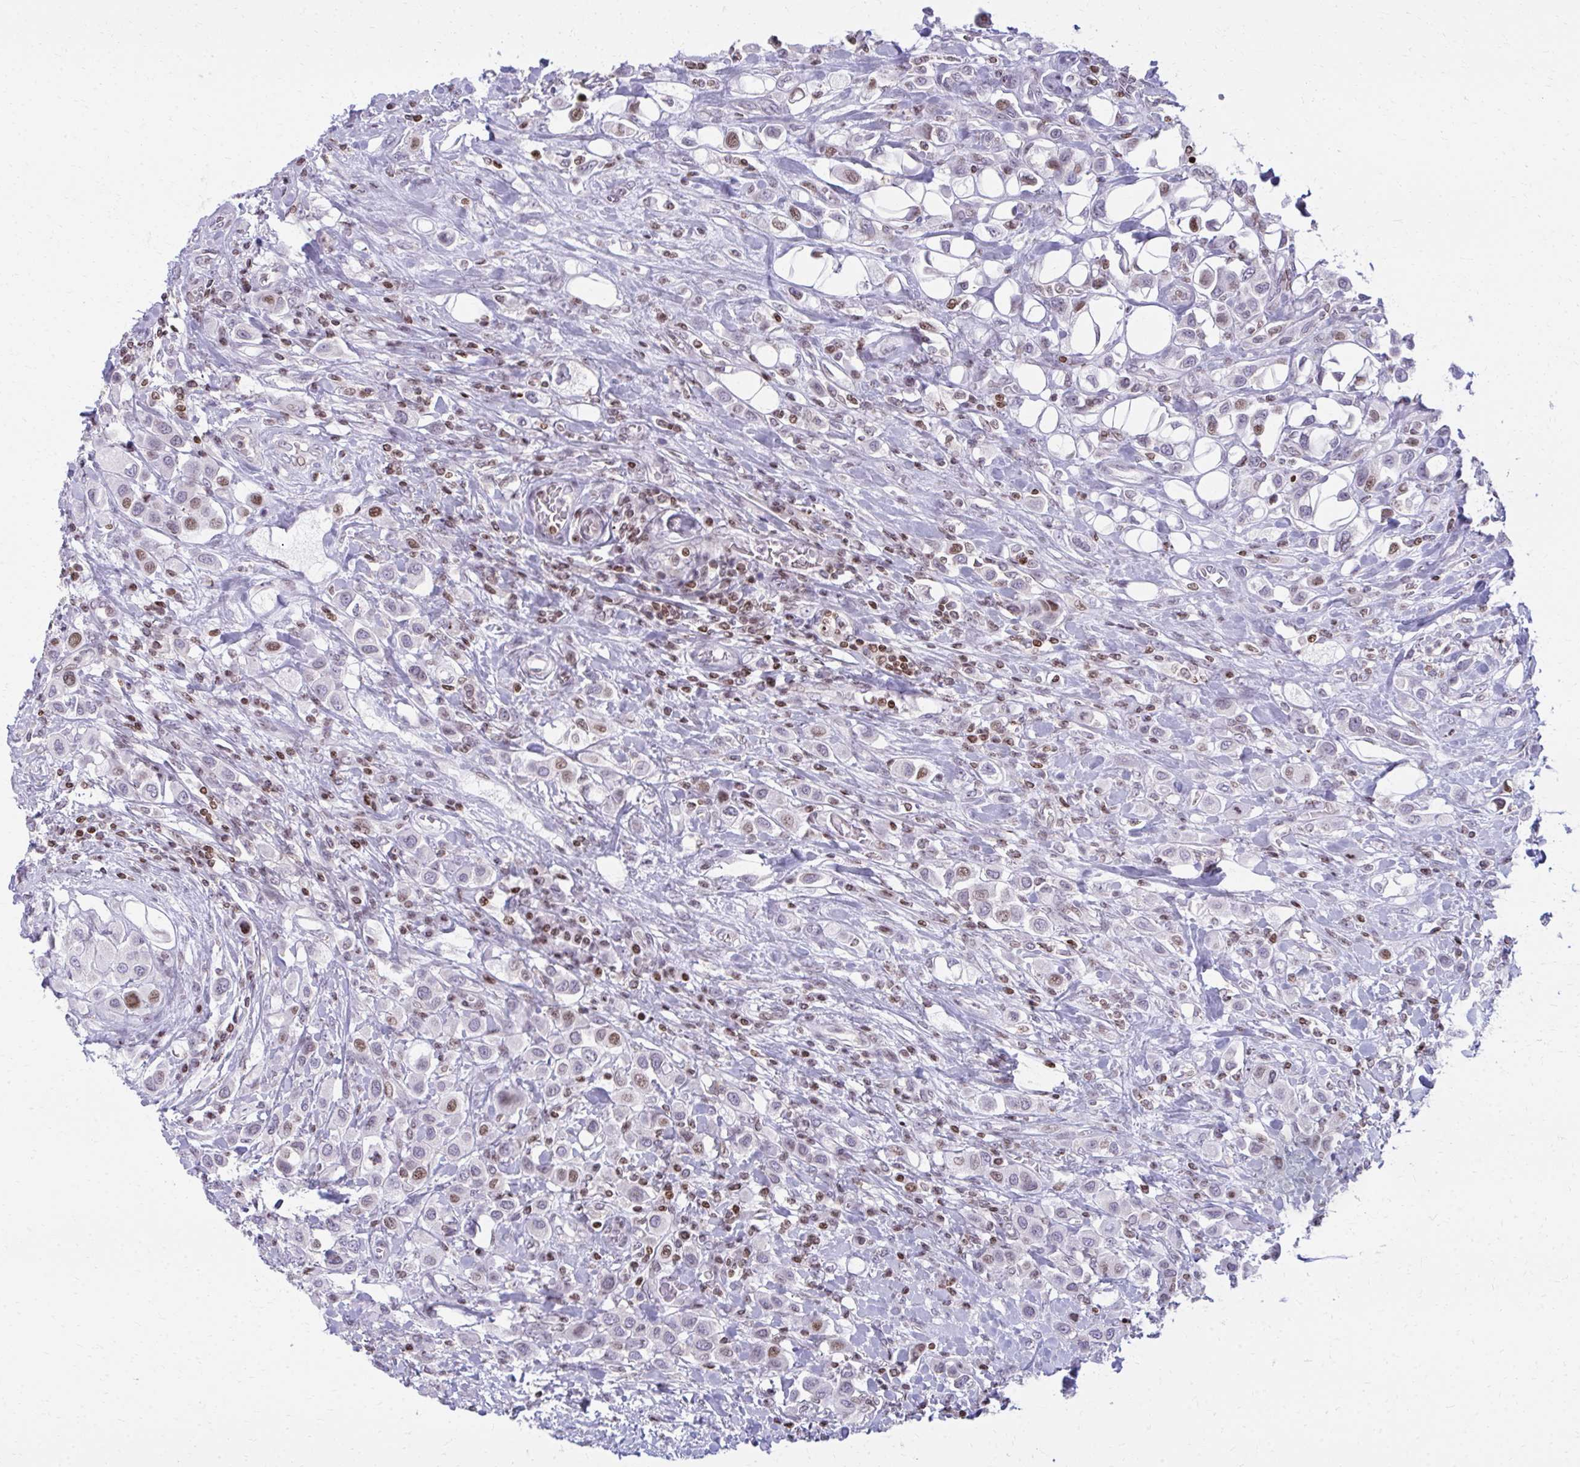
{"staining": {"intensity": "weak", "quantity": "25%-75%", "location": "nuclear"}, "tissue": "urothelial cancer", "cell_type": "Tumor cells", "image_type": "cancer", "snomed": [{"axis": "morphology", "description": "Urothelial carcinoma, High grade"}, {"axis": "topography", "description": "Urinary bladder"}], "caption": "Immunohistochemical staining of human urothelial cancer shows weak nuclear protein staining in approximately 25%-75% of tumor cells.", "gene": "AP5M1", "patient": {"sex": "male", "age": 50}}